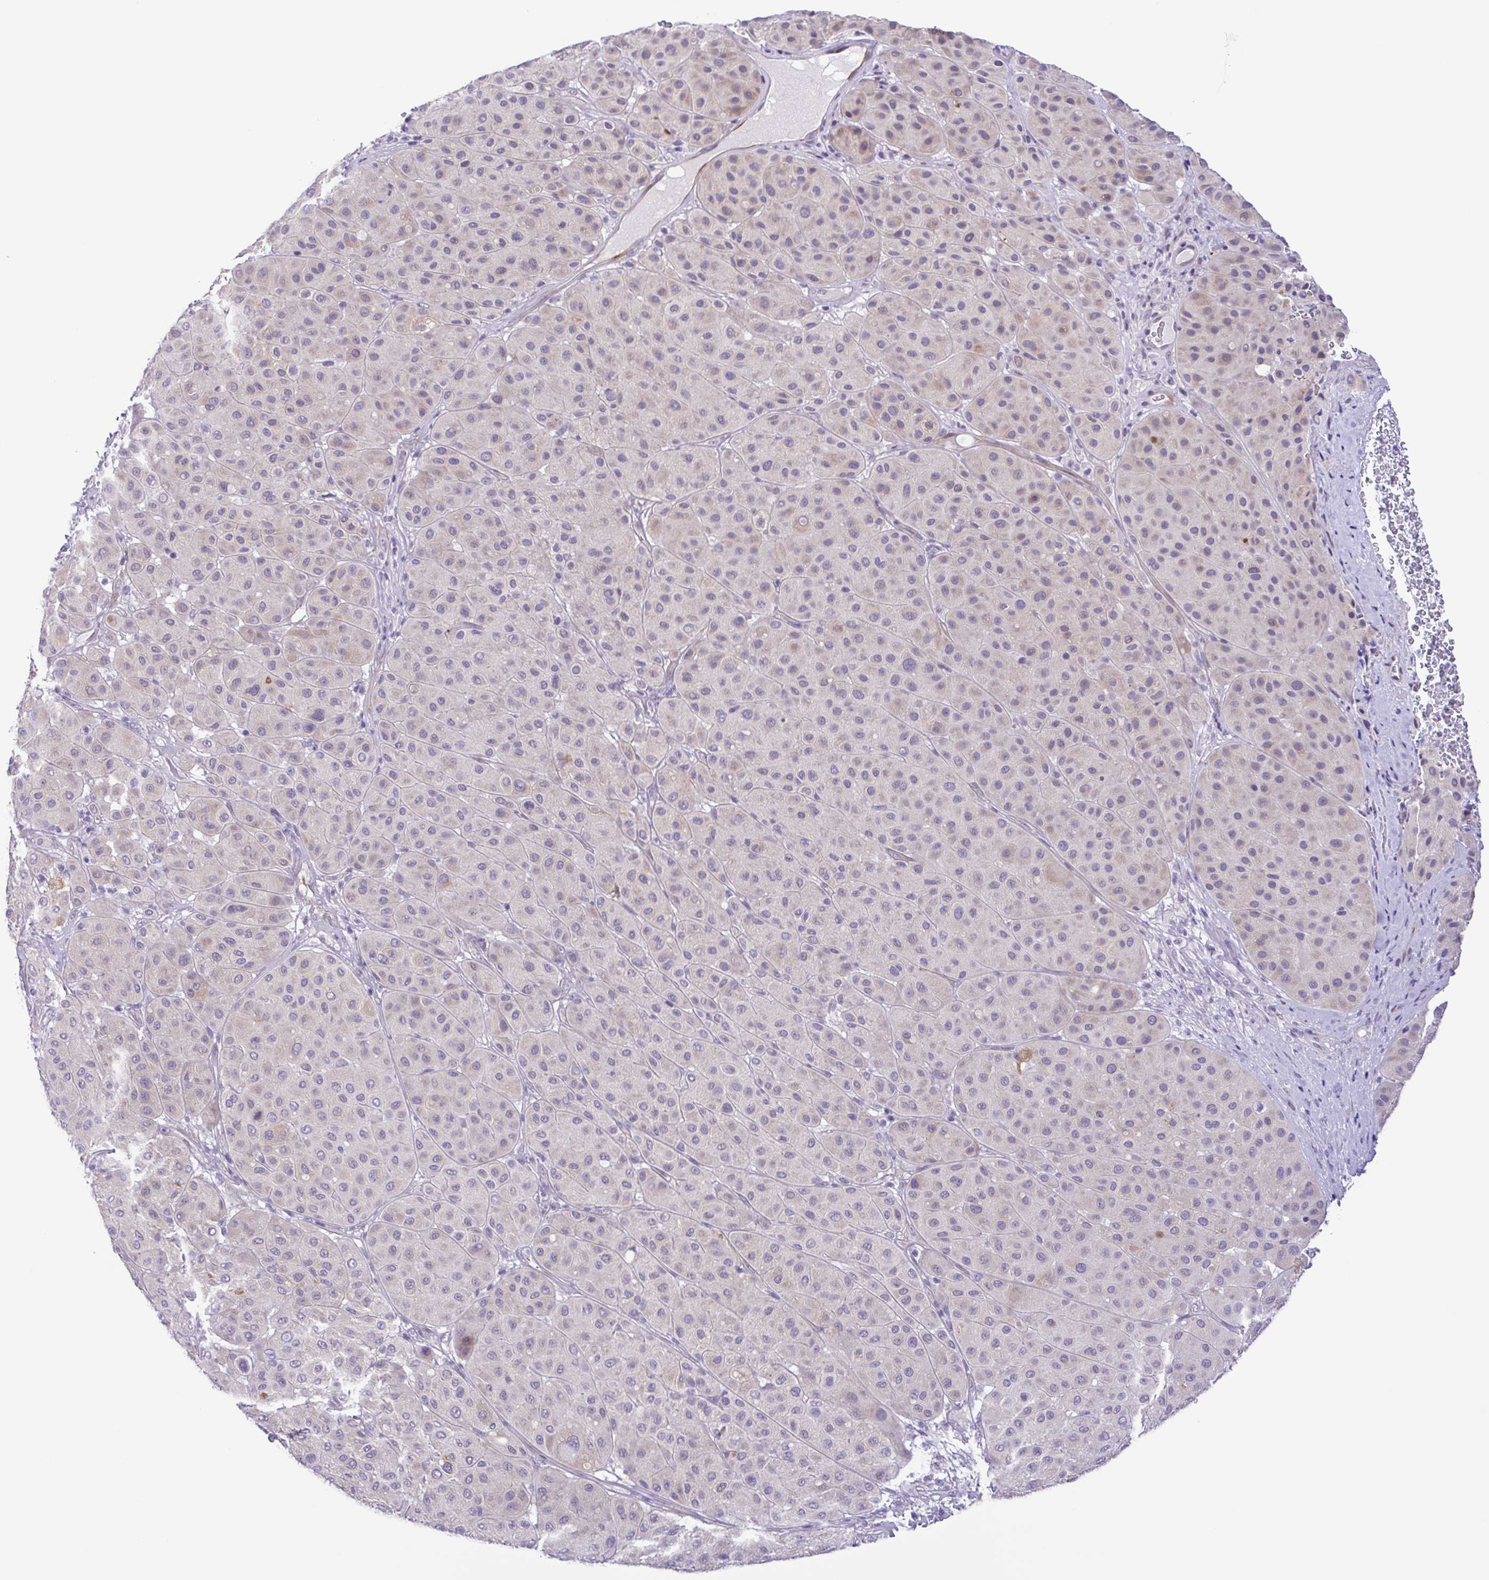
{"staining": {"intensity": "weak", "quantity": "<25%", "location": "cytoplasmic/membranous"}, "tissue": "melanoma", "cell_type": "Tumor cells", "image_type": "cancer", "snomed": [{"axis": "morphology", "description": "Malignant melanoma, Metastatic site"}, {"axis": "topography", "description": "Smooth muscle"}], "caption": "IHC of human melanoma displays no expression in tumor cells.", "gene": "DCLK2", "patient": {"sex": "male", "age": 41}}